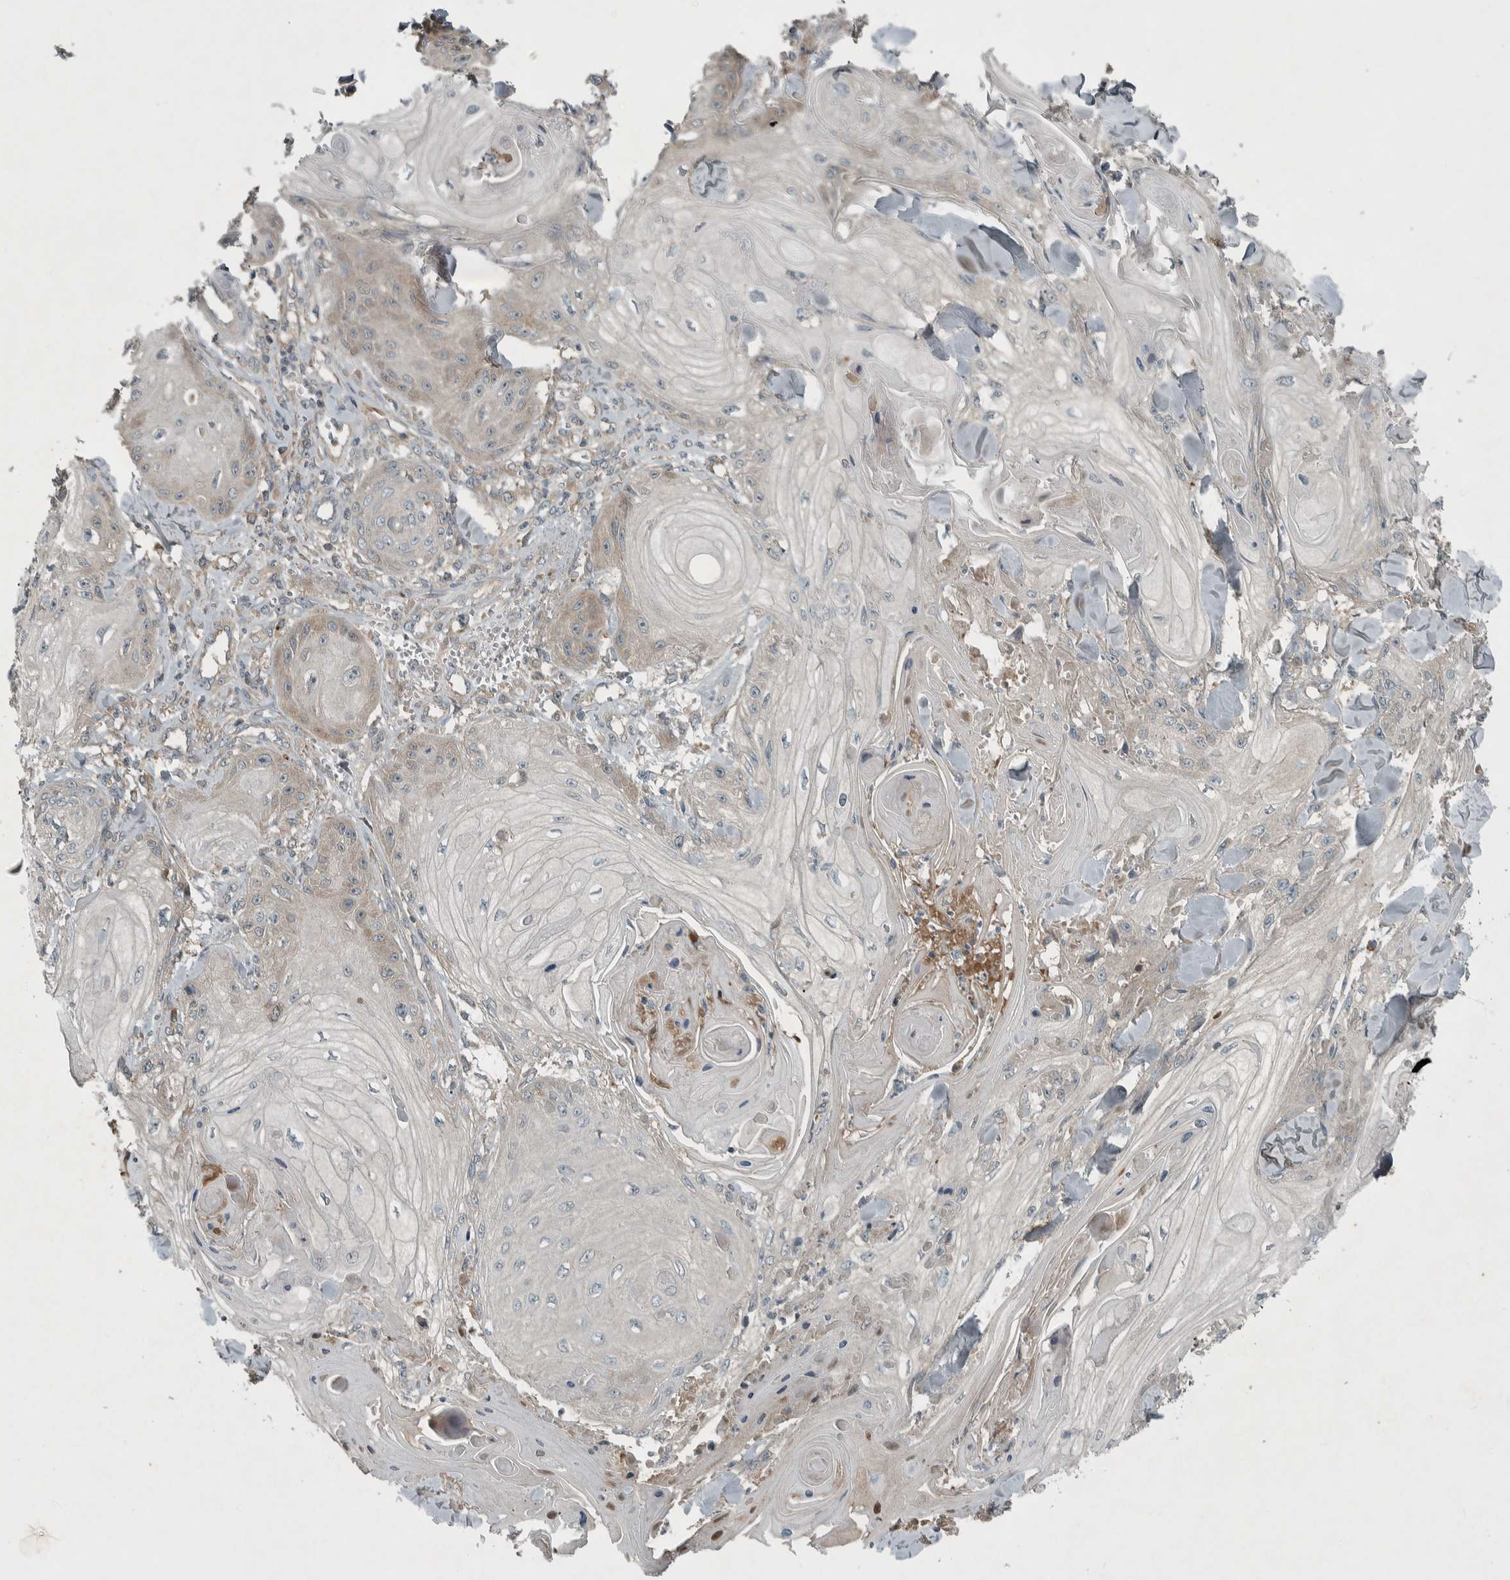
{"staining": {"intensity": "weak", "quantity": "<25%", "location": "cytoplasmic/membranous"}, "tissue": "skin cancer", "cell_type": "Tumor cells", "image_type": "cancer", "snomed": [{"axis": "morphology", "description": "Squamous cell carcinoma, NOS"}, {"axis": "topography", "description": "Skin"}], "caption": "DAB (3,3'-diaminobenzidine) immunohistochemical staining of squamous cell carcinoma (skin) reveals no significant staining in tumor cells. Brightfield microscopy of IHC stained with DAB (brown) and hematoxylin (blue), captured at high magnification.", "gene": "CLCN2", "patient": {"sex": "male", "age": 74}}